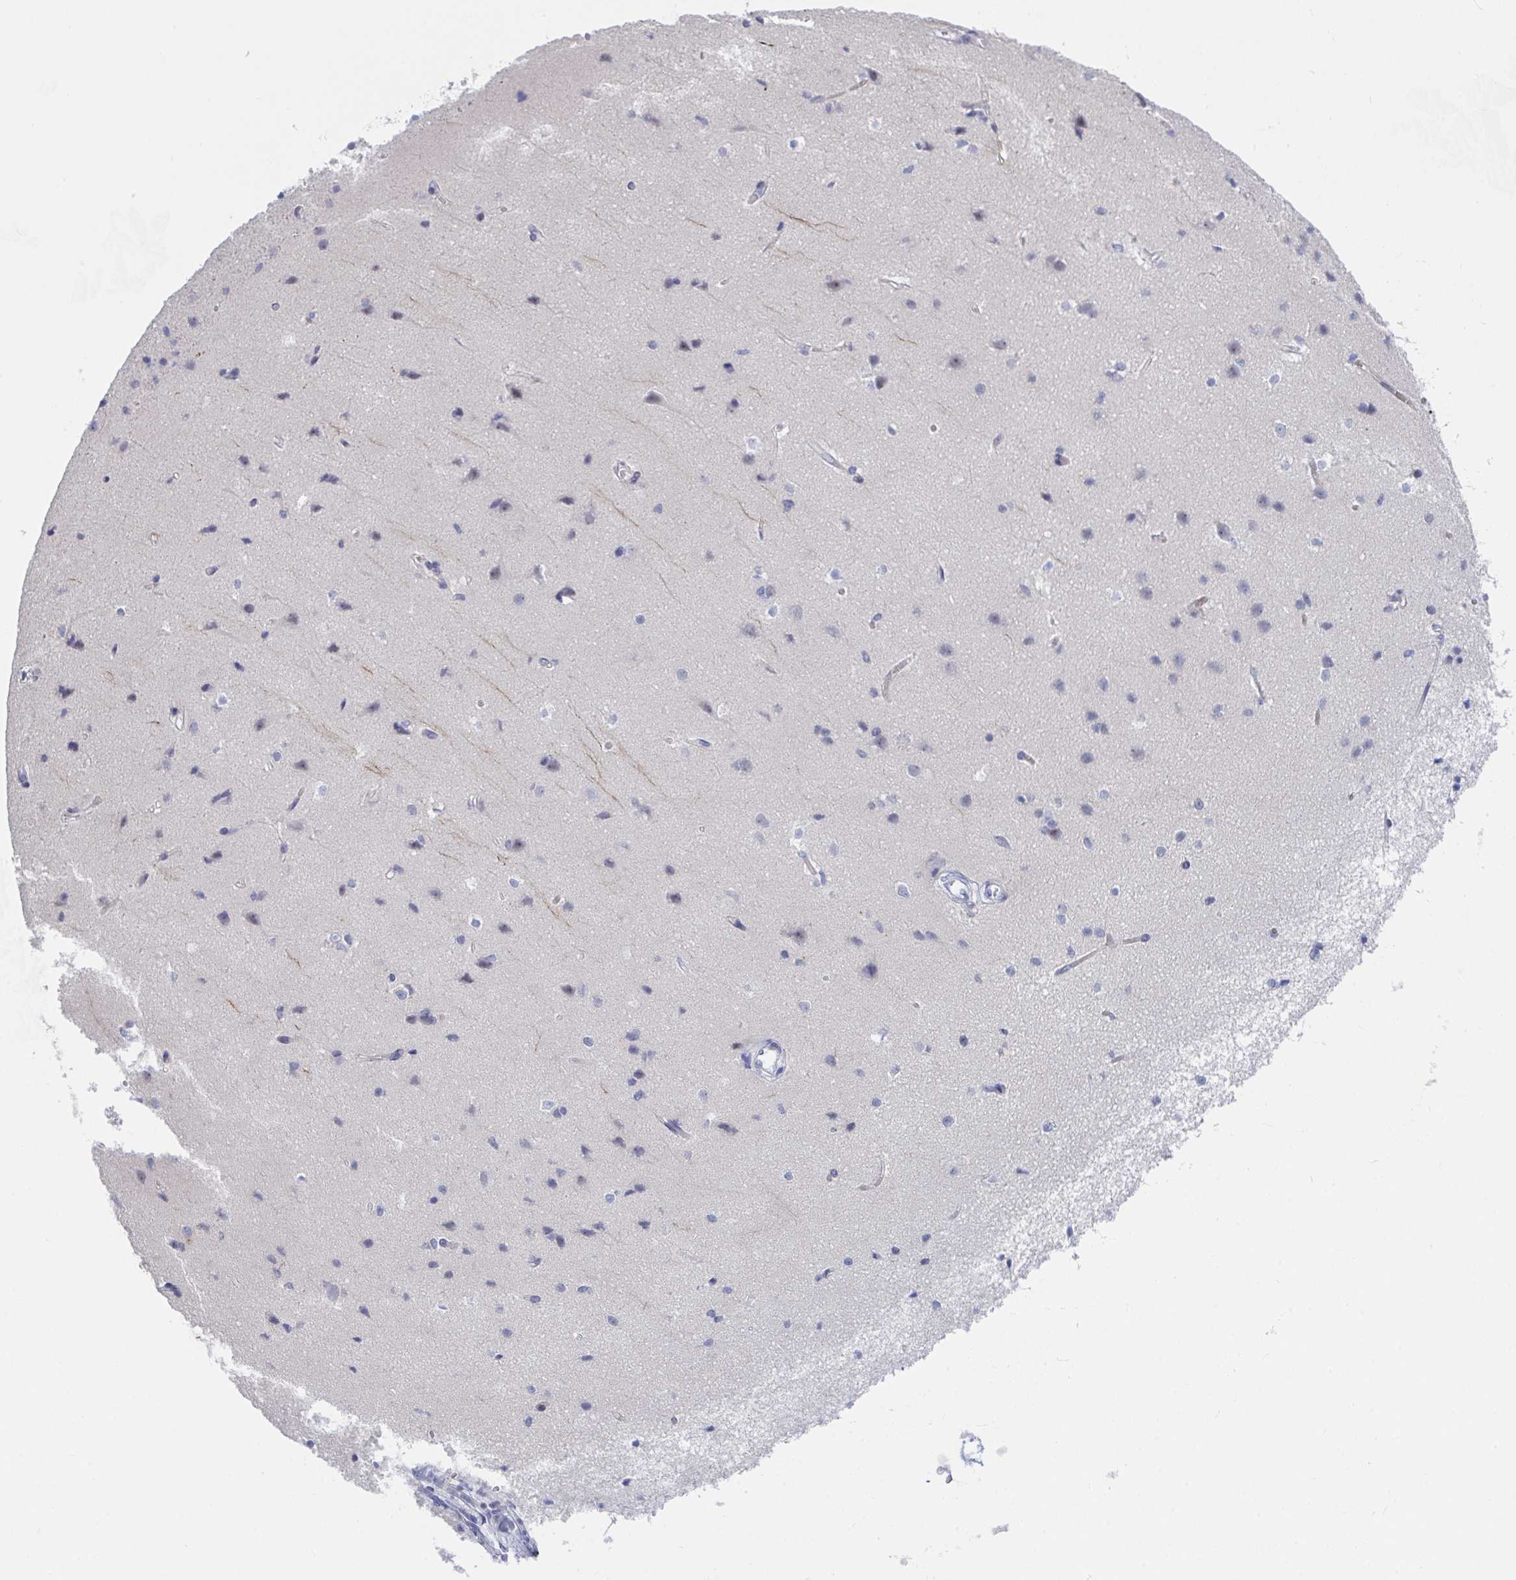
{"staining": {"intensity": "negative", "quantity": "none", "location": "none"}, "tissue": "cerebral cortex", "cell_type": "Endothelial cells", "image_type": "normal", "snomed": [{"axis": "morphology", "description": "Normal tissue, NOS"}, {"axis": "topography", "description": "Cerebral cortex"}], "caption": "DAB (3,3'-diaminobenzidine) immunohistochemical staining of benign human cerebral cortex reveals no significant expression in endothelial cells.", "gene": "DAOA", "patient": {"sex": "male", "age": 37}}